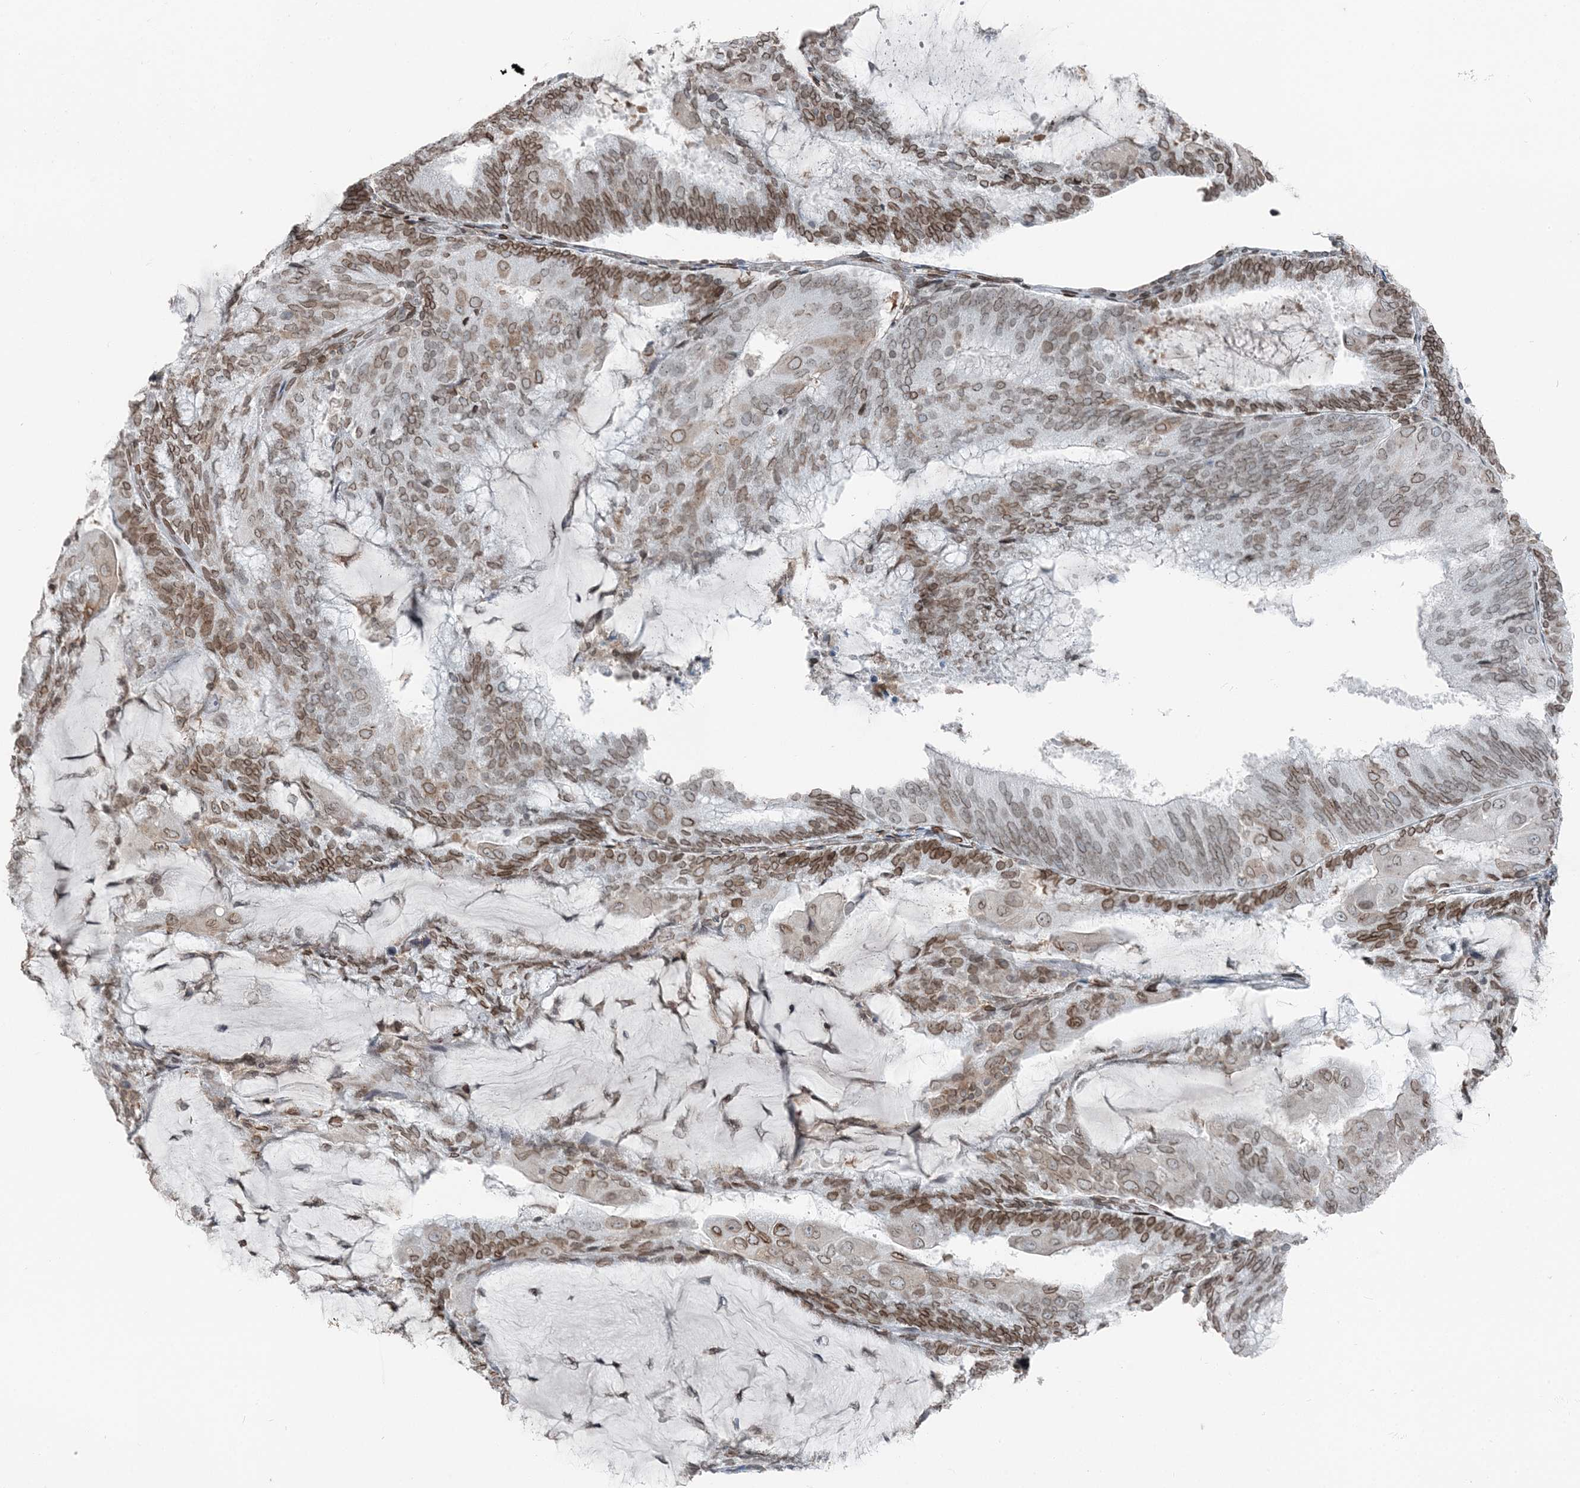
{"staining": {"intensity": "moderate", "quantity": ">75%", "location": "cytoplasmic/membranous,nuclear"}, "tissue": "endometrial cancer", "cell_type": "Tumor cells", "image_type": "cancer", "snomed": [{"axis": "morphology", "description": "Adenocarcinoma, NOS"}, {"axis": "topography", "description": "Endometrium"}], "caption": "This micrograph shows adenocarcinoma (endometrial) stained with immunohistochemistry to label a protein in brown. The cytoplasmic/membranous and nuclear of tumor cells show moderate positivity for the protein. Nuclei are counter-stained blue.", "gene": "GJD4", "patient": {"sex": "female", "age": 81}}